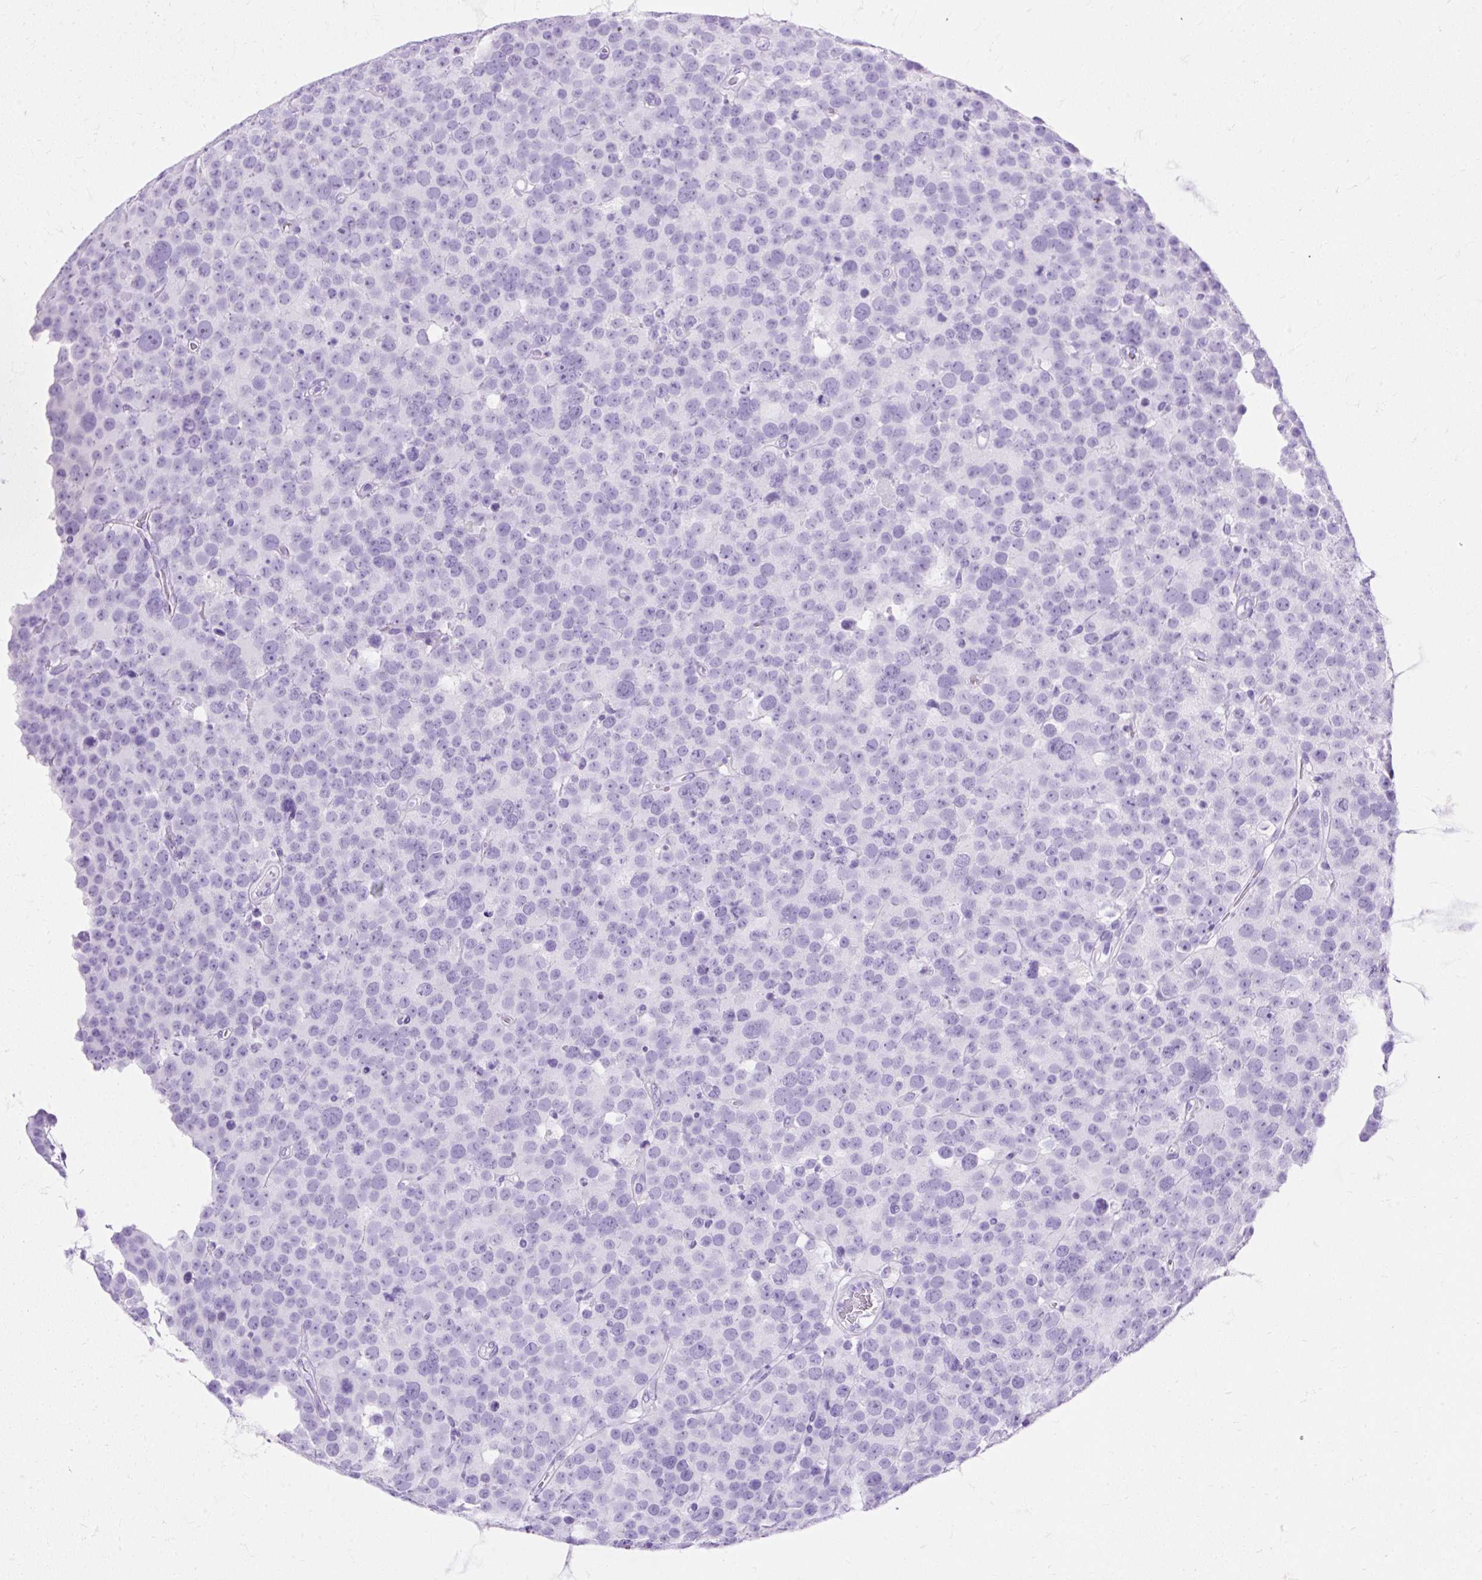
{"staining": {"intensity": "negative", "quantity": "none", "location": "none"}, "tissue": "testis cancer", "cell_type": "Tumor cells", "image_type": "cancer", "snomed": [{"axis": "morphology", "description": "Seminoma, NOS"}, {"axis": "topography", "description": "Testis"}], "caption": "Immunohistochemistry of human testis seminoma reveals no staining in tumor cells.", "gene": "PVALB", "patient": {"sex": "male", "age": 71}}